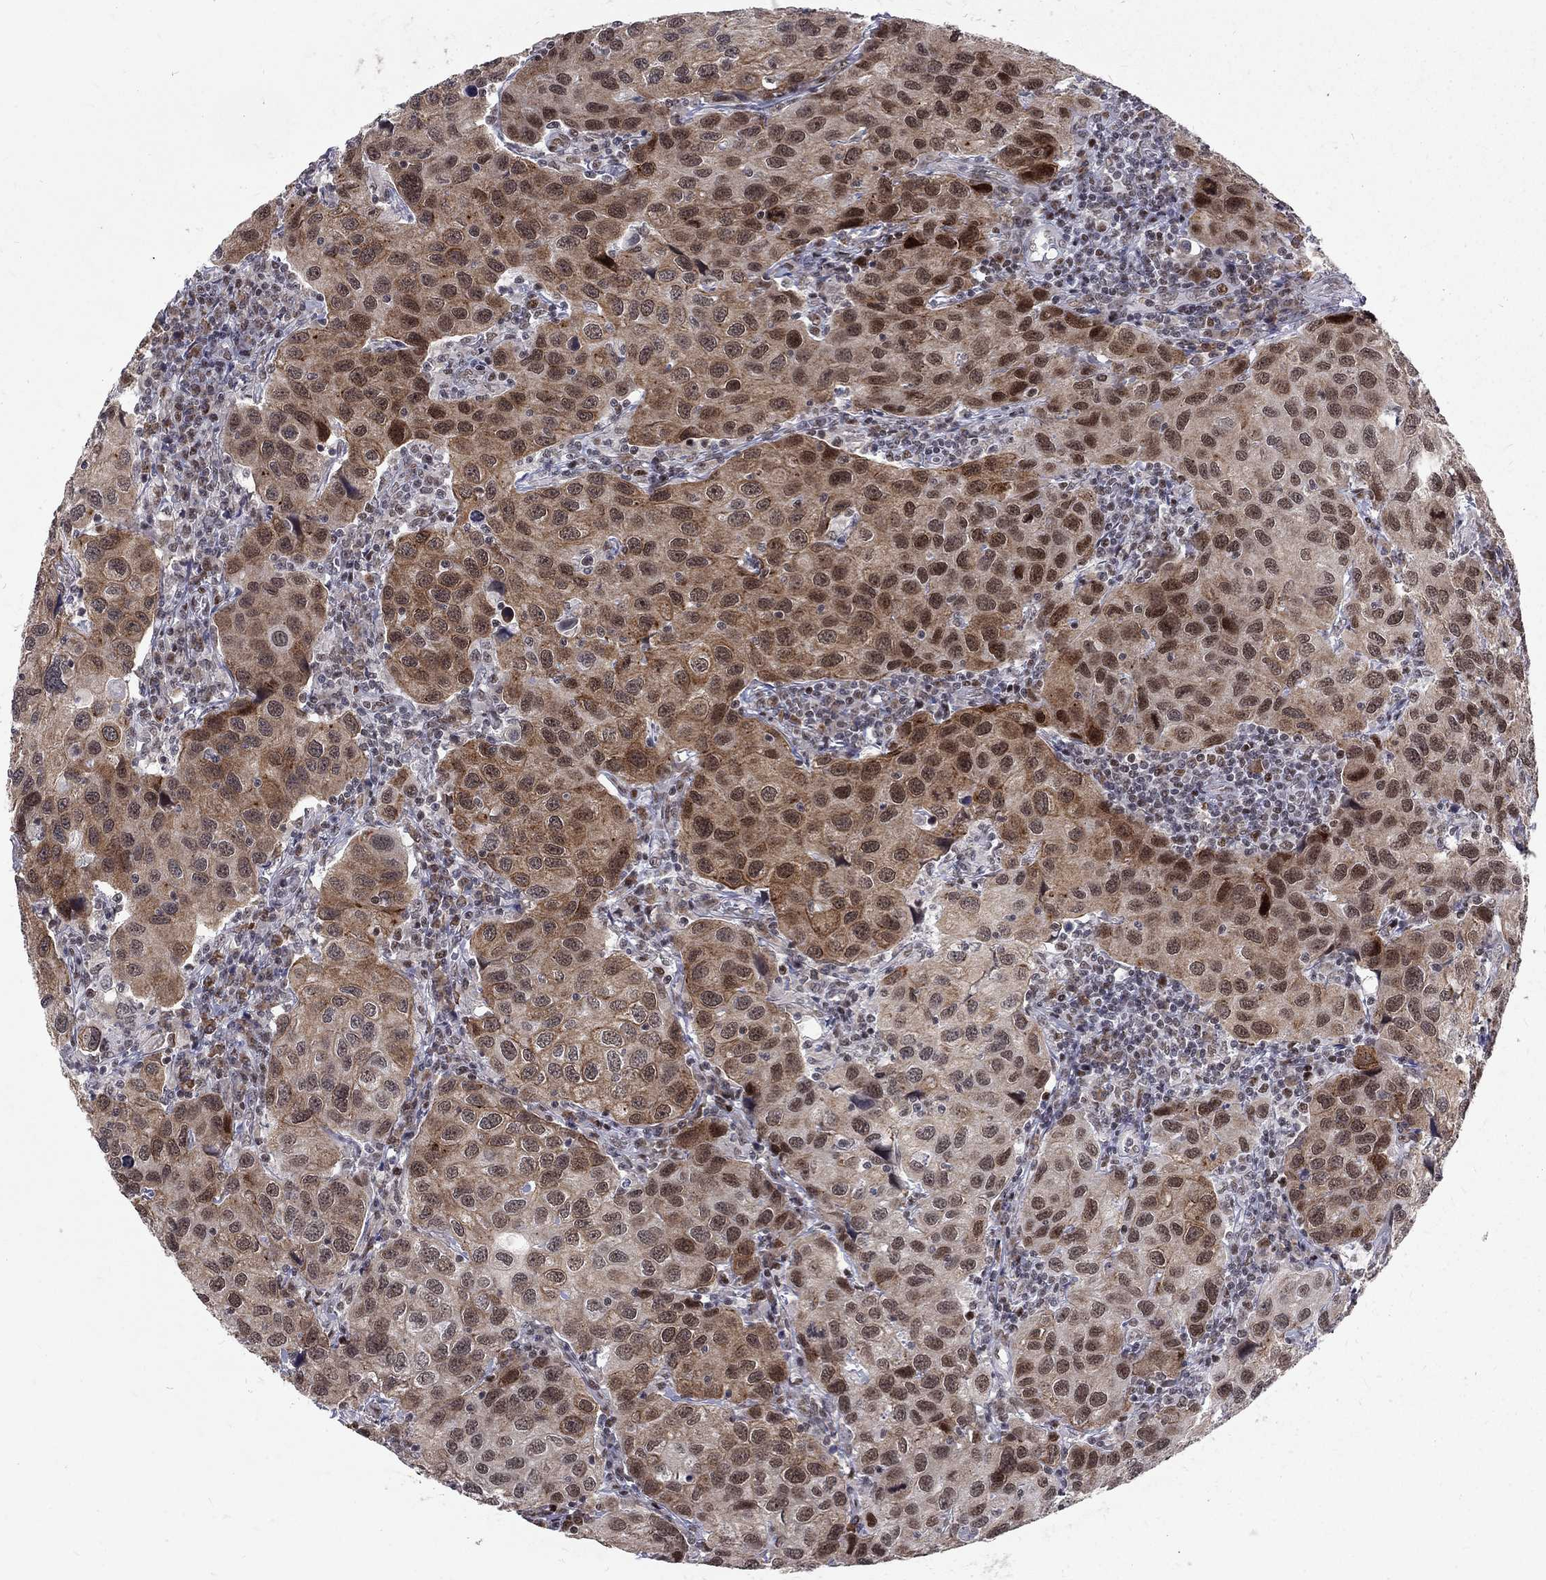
{"staining": {"intensity": "moderate", "quantity": "25%-75%", "location": "cytoplasmic/membranous,nuclear"}, "tissue": "urothelial cancer", "cell_type": "Tumor cells", "image_type": "cancer", "snomed": [{"axis": "morphology", "description": "Urothelial carcinoma, High grade"}, {"axis": "topography", "description": "Urinary bladder"}], "caption": "Urothelial cancer stained for a protein (brown) exhibits moderate cytoplasmic/membranous and nuclear positive positivity in approximately 25%-75% of tumor cells.", "gene": "TCEAL1", "patient": {"sex": "male", "age": 79}}